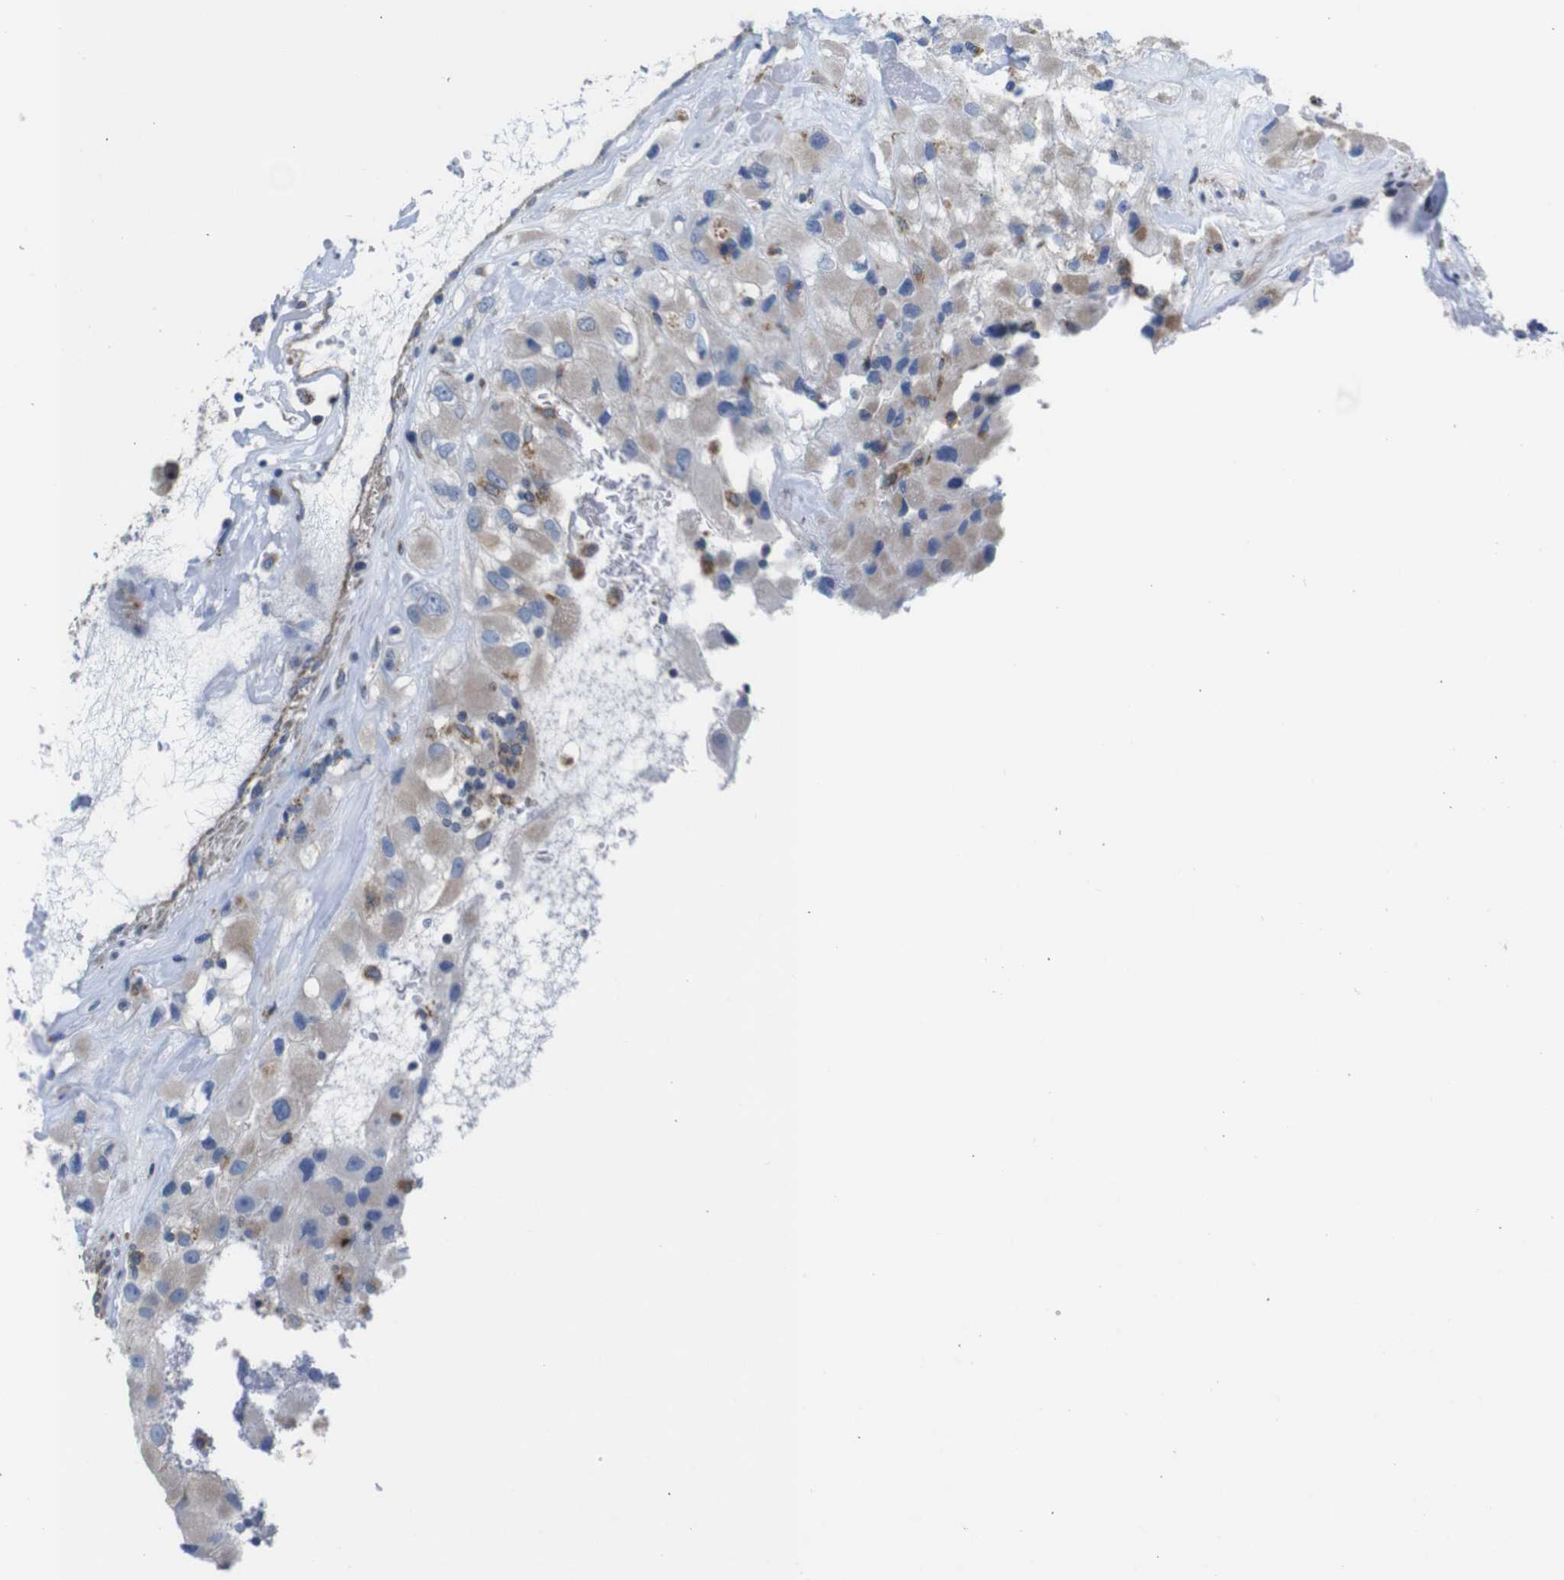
{"staining": {"intensity": "moderate", "quantity": "<25%", "location": "cytoplasmic/membranous"}, "tissue": "renal cancer", "cell_type": "Tumor cells", "image_type": "cancer", "snomed": [{"axis": "morphology", "description": "Adenocarcinoma, NOS"}, {"axis": "topography", "description": "Kidney"}], "caption": "Tumor cells exhibit low levels of moderate cytoplasmic/membranous staining in about <25% of cells in renal cancer.", "gene": "PDCD1LG2", "patient": {"sex": "female", "age": 52}}